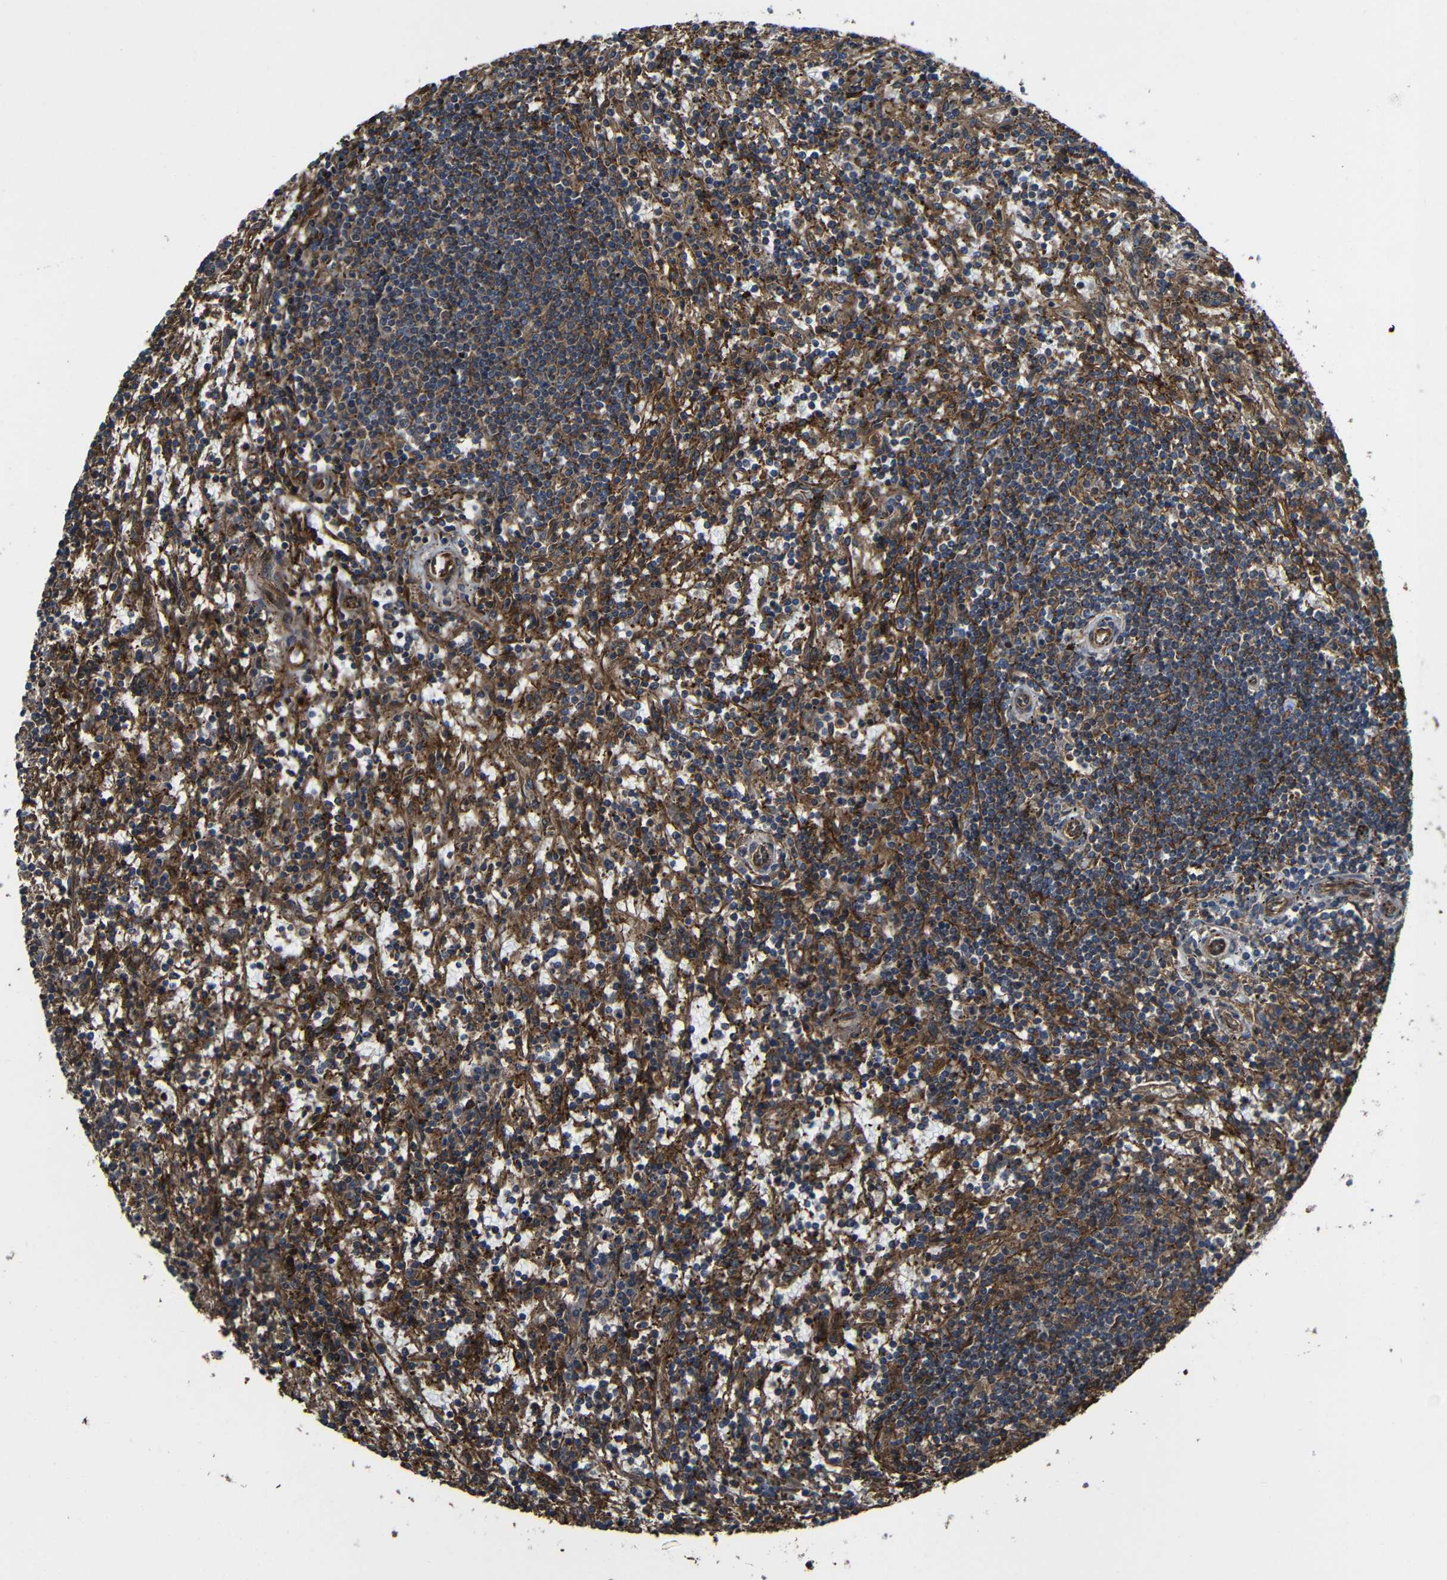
{"staining": {"intensity": "moderate", "quantity": "25%-75%", "location": "cytoplasmic/membranous"}, "tissue": "lymphoma", "cell_type": "Tumor cells", "image_type": "cancer", "snomed": [{"axis": "morphology", "description": "Malignant lymphoma, non-Hodgkin's type, Low grade"}, {"axis": "topography", "description": "Spleen"}], "caption": "Protein analysis of low-grade malignant lymphoma, non-Hodgkin's type tissue exhibits moderate cytoplasmic/membranous expression in approximately 25%-75% of tumor cells. (Stains: DAB in brown, nuclei in blue, Microscopy: brightfield microscopy at high magnification).", "gene": "PTCH1", "patient": {"sex": "male", "age": 76}}